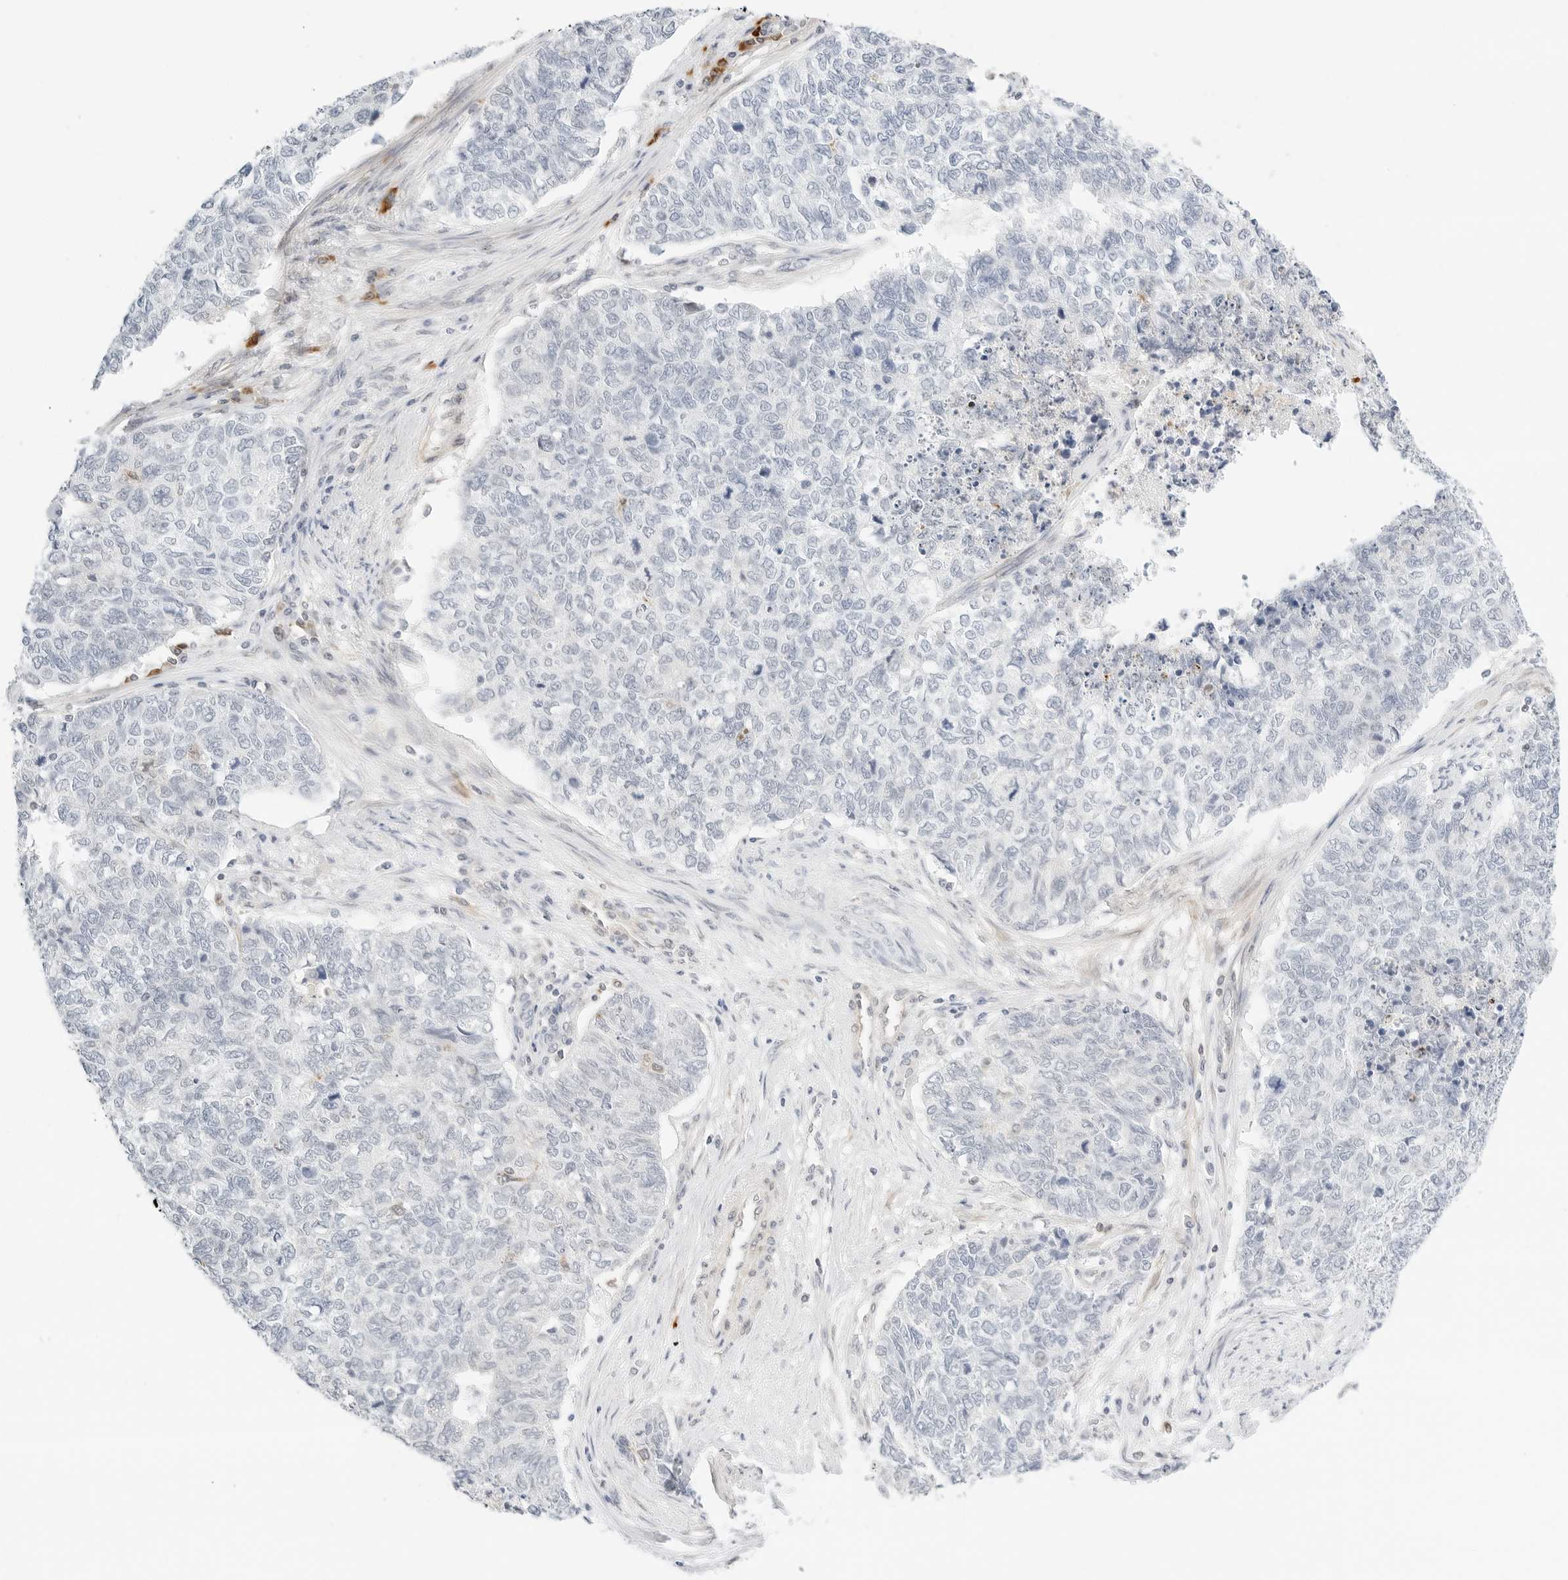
{"staining": {"intensity": "negative", "quantity": "none", "location": "none"}, "tissue": "cervical cancer", "cell_type": "Tumor cells", "image_type": "cancer", "snomed": [{"axis": "morphology", "description": "Squamous cell carcinoma, NOS"}, {"axis": "topography", "description": "Cervix"}], "caption": "Immunohistochemistry (IHC) histopathology image of squamous cell carcinoma (cervical) stained for a protein (brown), which demonstrates no staining in tumor cells. The staining is performed using DAB (3,3'-diaminobenzidine) brown chromogen with nuclei counter-stained in using hematoxylin.", "gene": "TEKT2", "patient": {"sex": "female", "age": 63}}